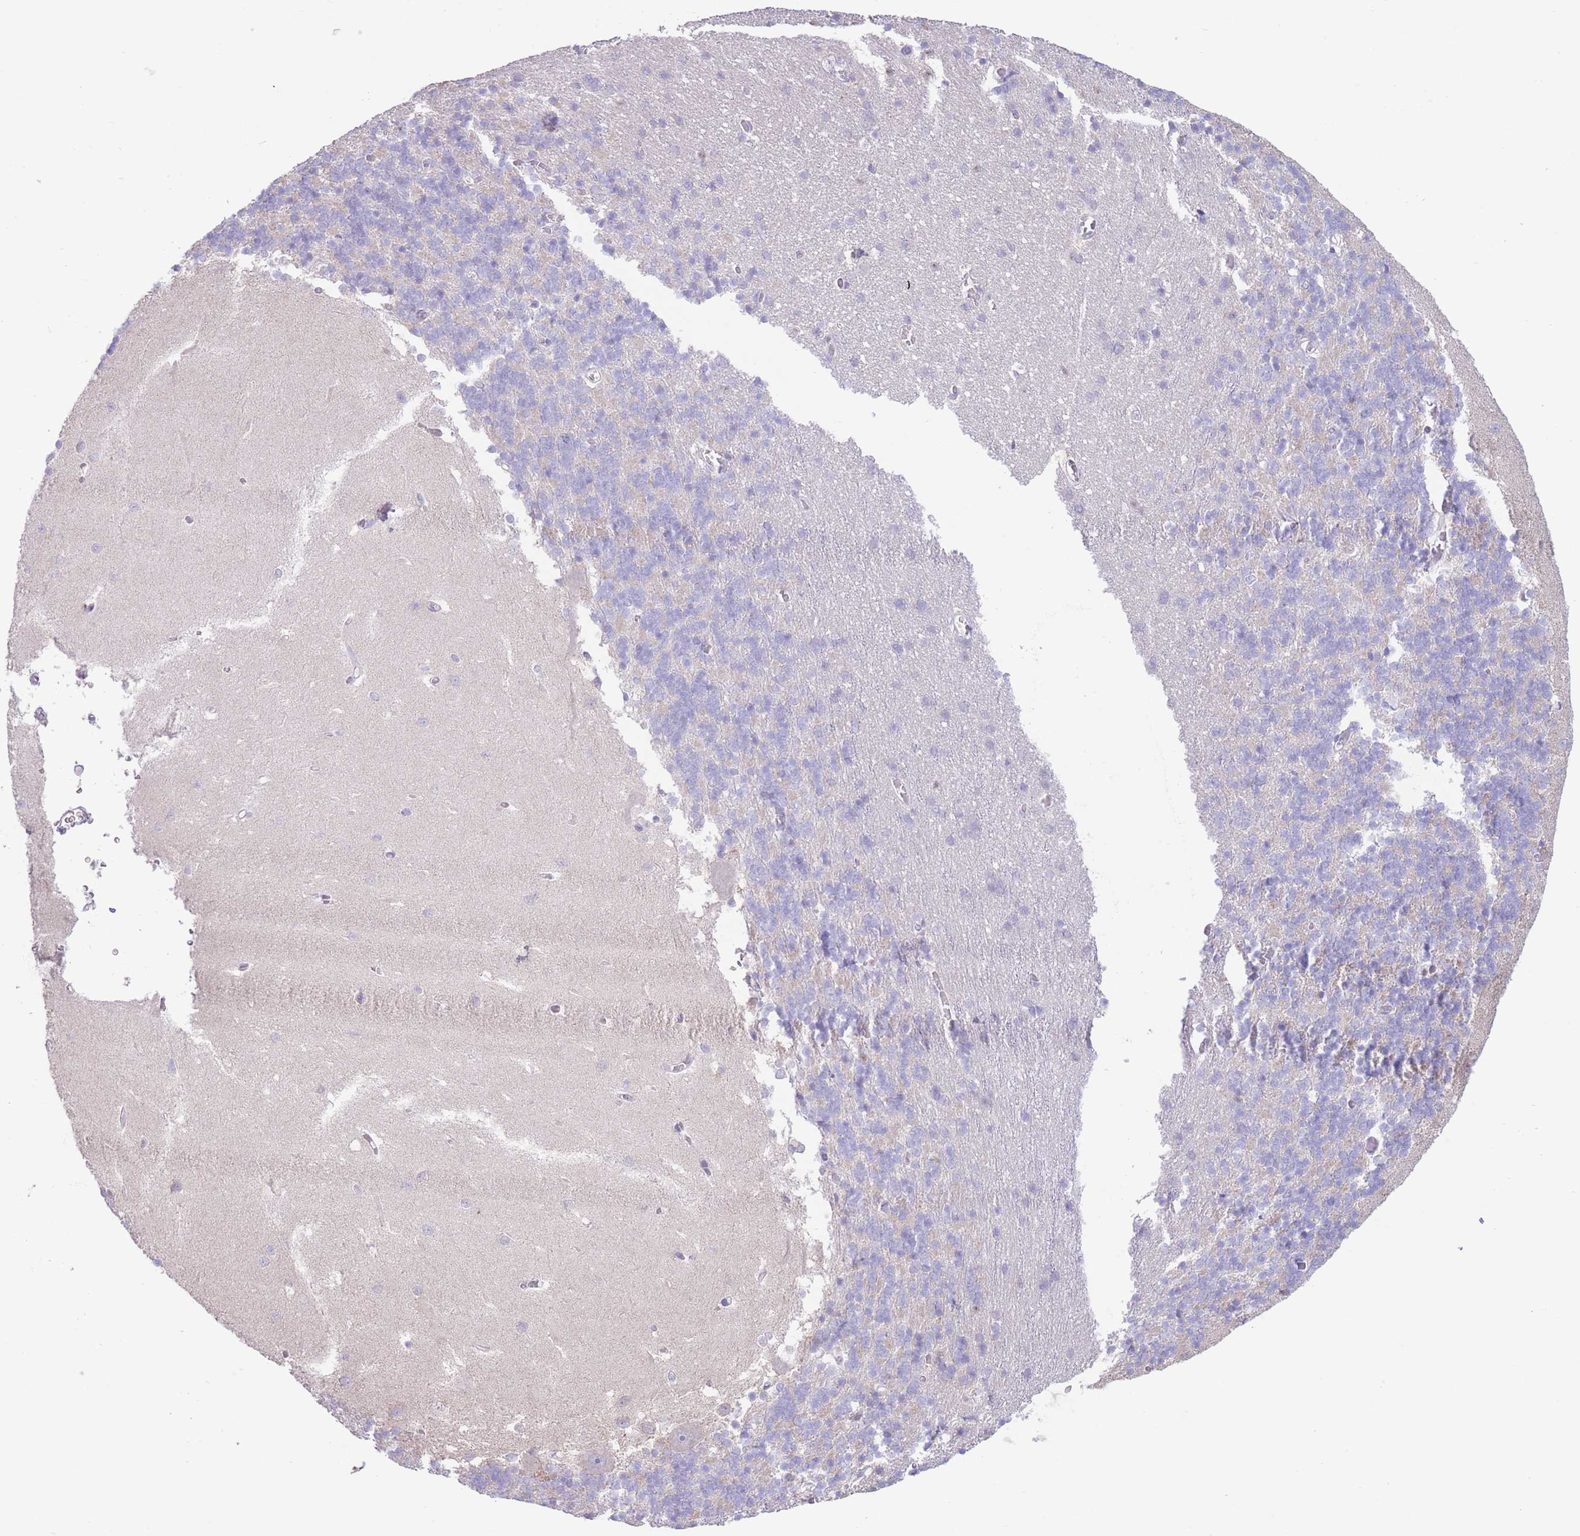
{"staining": {"intensity": "negative", "quantity": "none", "location": "none"}, "tissue": "cerebellum", "cell_type": "Cells in granular layer", "image_type": "normal", "snomed": [{"axis": "morphology", "description": "Normal tissue, NOS"}, {"axis": "topography", "description": "Cerebellum"}], "caption": "High magnification brightfield microscopy of unremarkable cerebellum stained with DAB (3,3'-diaminobenzidine) (brown) and counterstained with hematoxylin (blue): cells in granular layer show no significant staining. (Brightfield microscopy of DAB IHC at high magnification).", "gene": "FAH", "patient": {"sex": "male", "age": 37}}